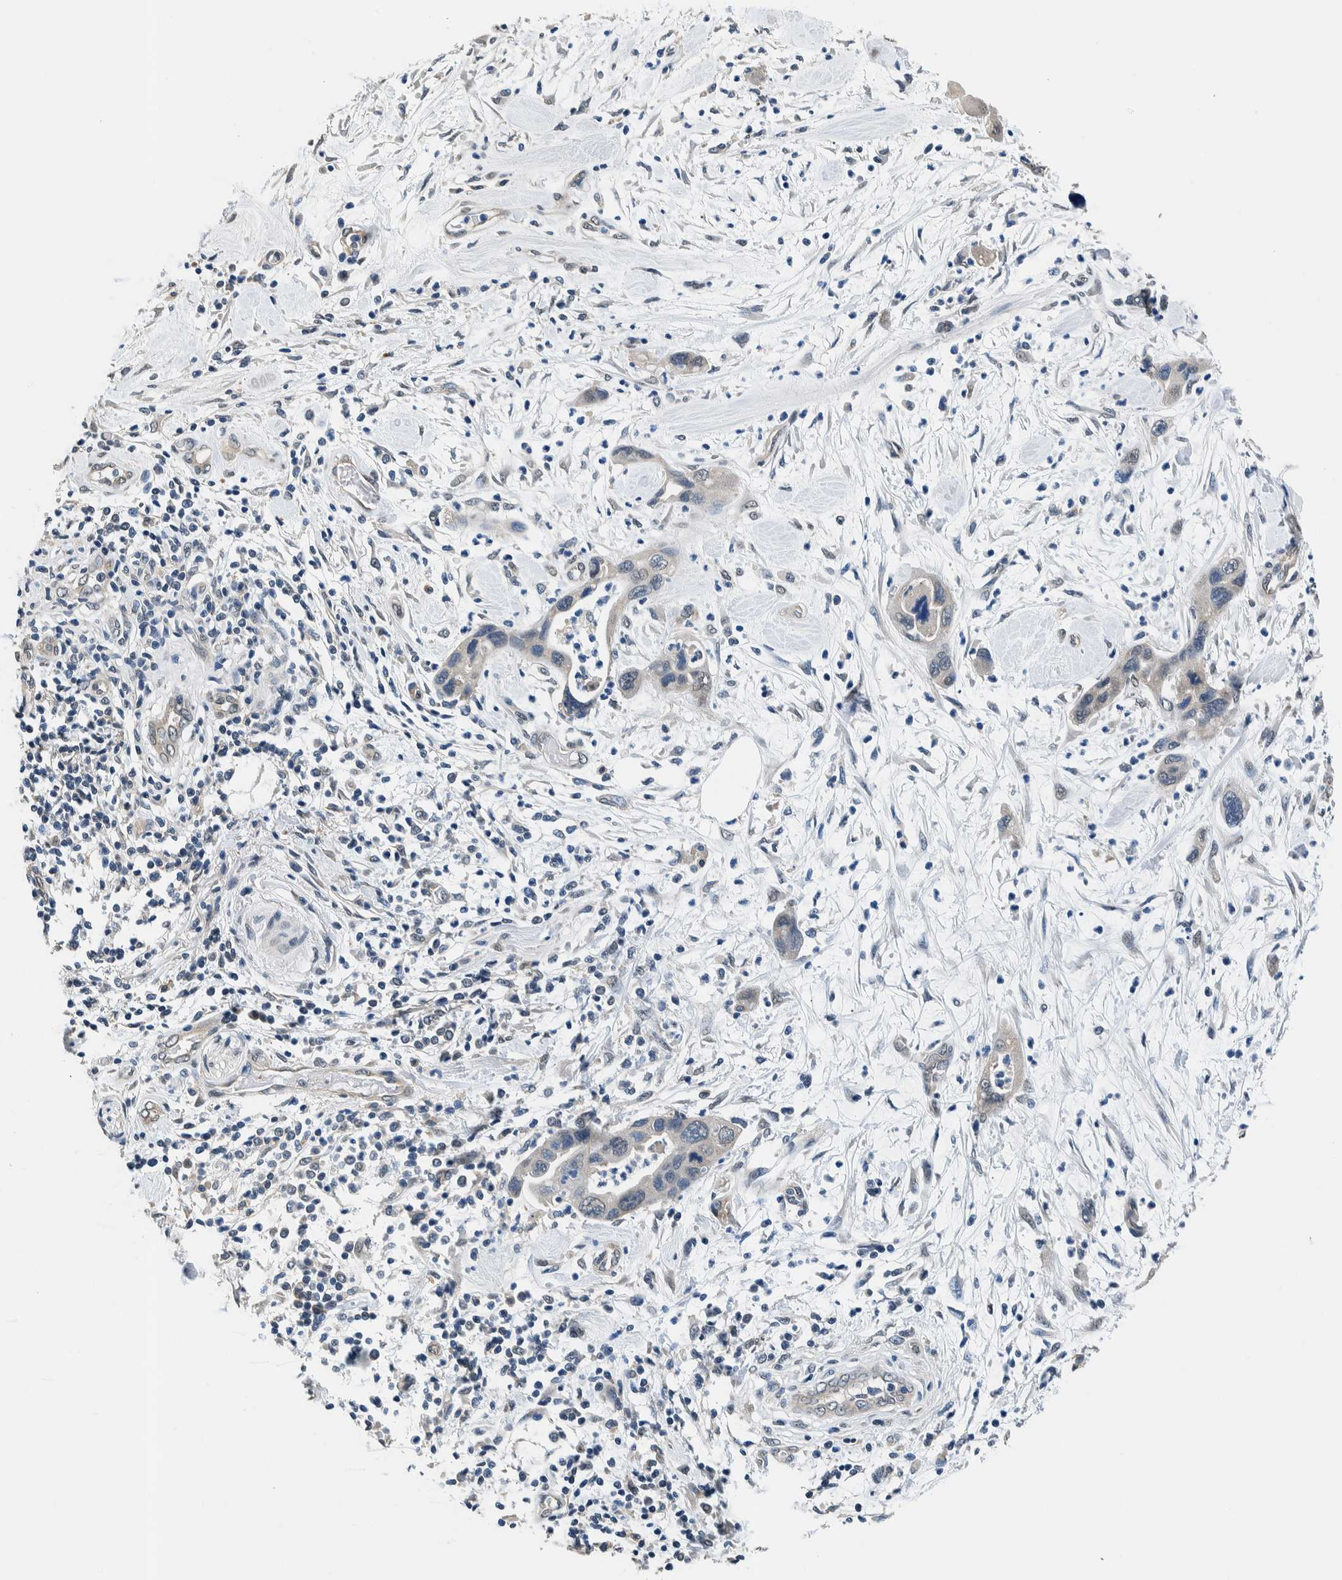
{"staining": {"intensity": "negative", "quantity": "none", "location": "none"}, "tissue": "pancreatic cancer", "cell_type": "Tumor cells", "image_type": "cancer", "snomed": [{"axis": "morphology", "description": "Adenocarcinoma, NOS"}, {"axis": "topography", "description": "Pancreas"}], "caption": "Human pancreatic adenocarcinoma stained for a protein using IHC reveals no positivity in tumor cells.", "gene": "NIBAN2", "patient": {"sex": "female", "age": 70}}